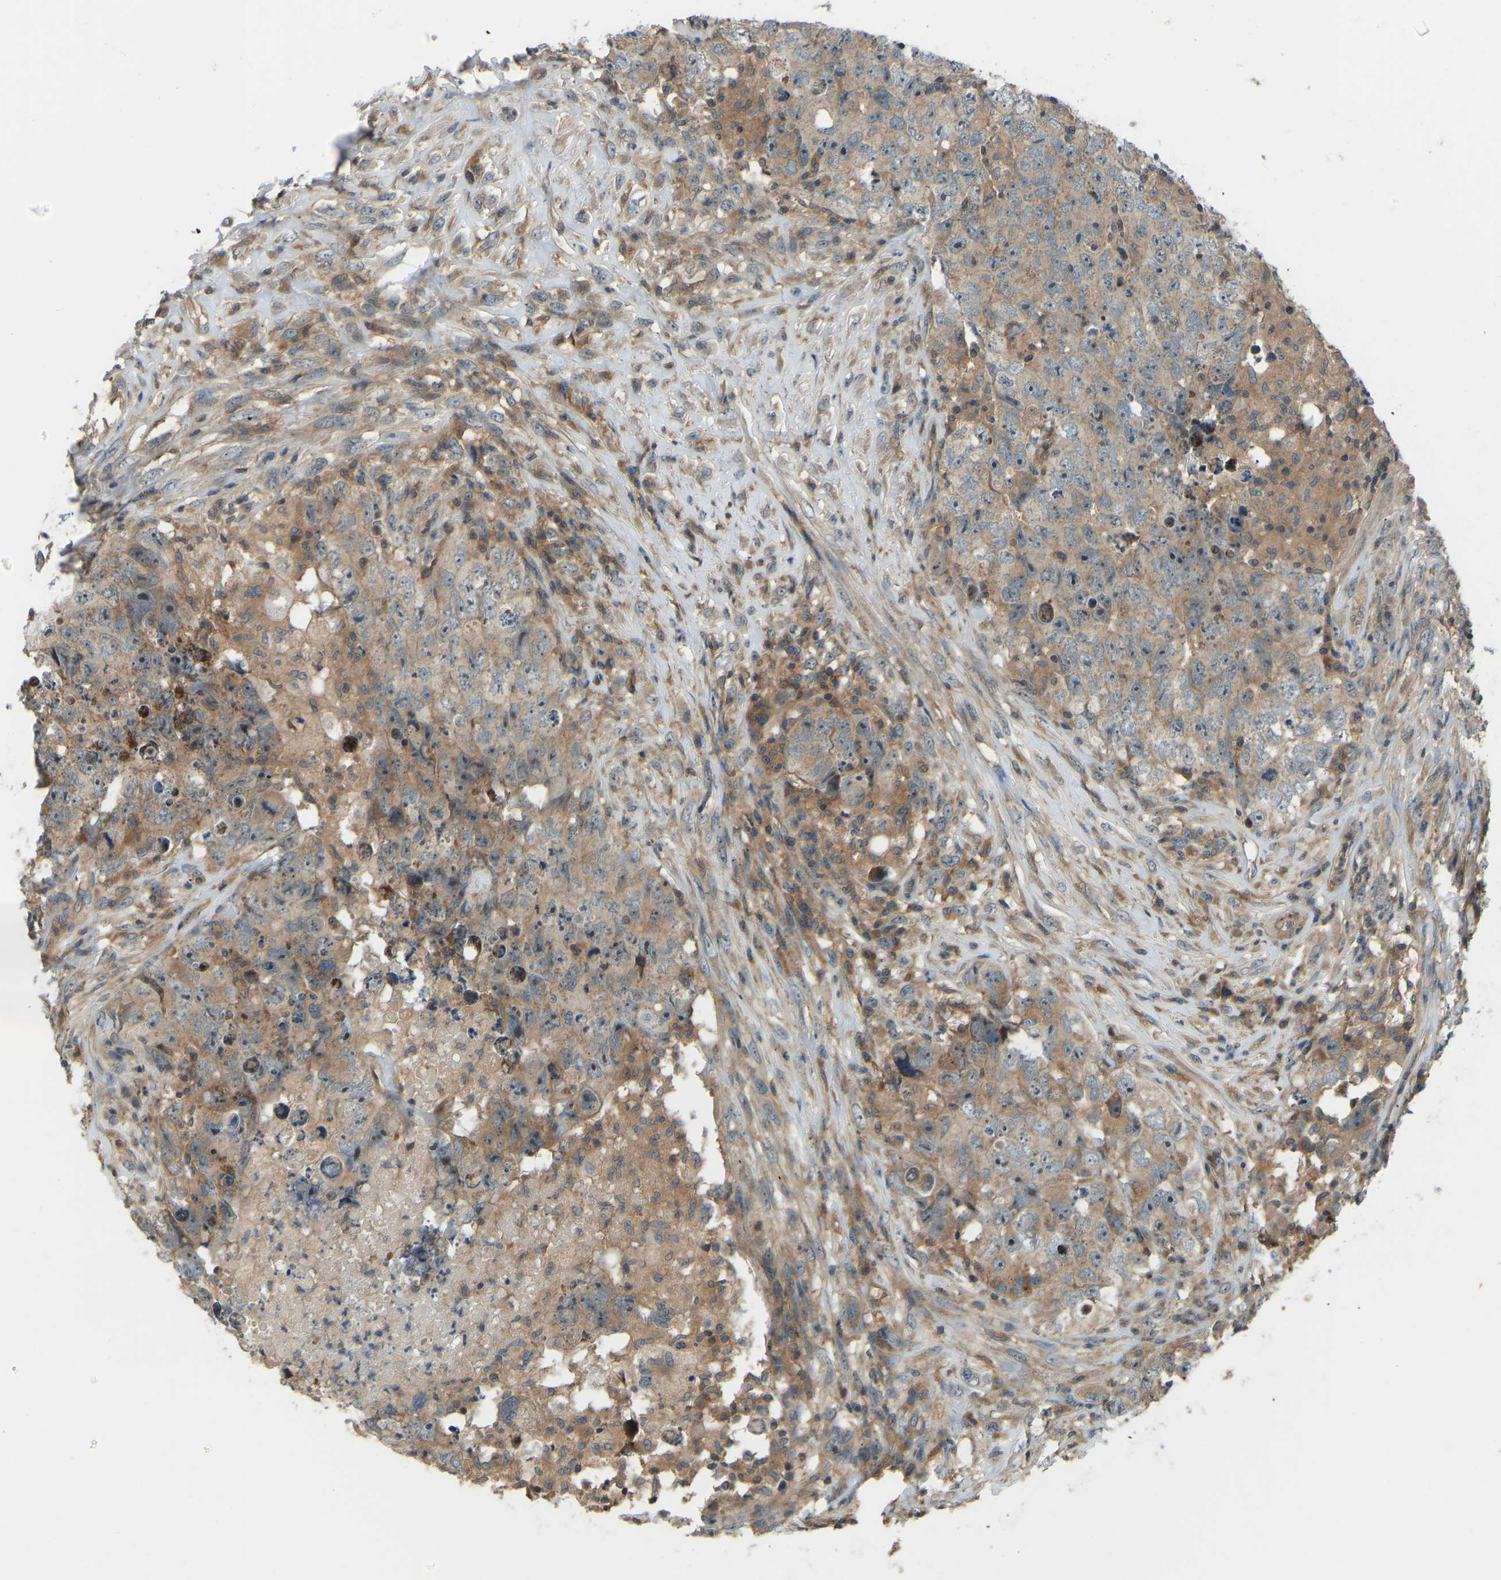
{"staining": {"intensity": "moderate", "quantity": ">75%", "location": "cytoplasmic/membranous"}, "tissue": "testis cancer", "cell_type": "Tumor cells", "image_type": "cancer", "snomed": [{"axis": "morphology", "description": "Carcinoma, Embryonal, NOS"}, {"axis": "topography", "description": "Testis"}], "caption": "Immunohistochemistry (IHC) photomicrograph of neoplastic tissue: human testis embryonal carcinoma stained using IHC demonstrates medium levels of moderate protein expression localized specifically in the cytoplasmic/membranous of tumor cells, appearing as a cytoplasmic/membranous brown color.", "gene": "ZNF71", "patient": {"sex": "male", "age": 32}}